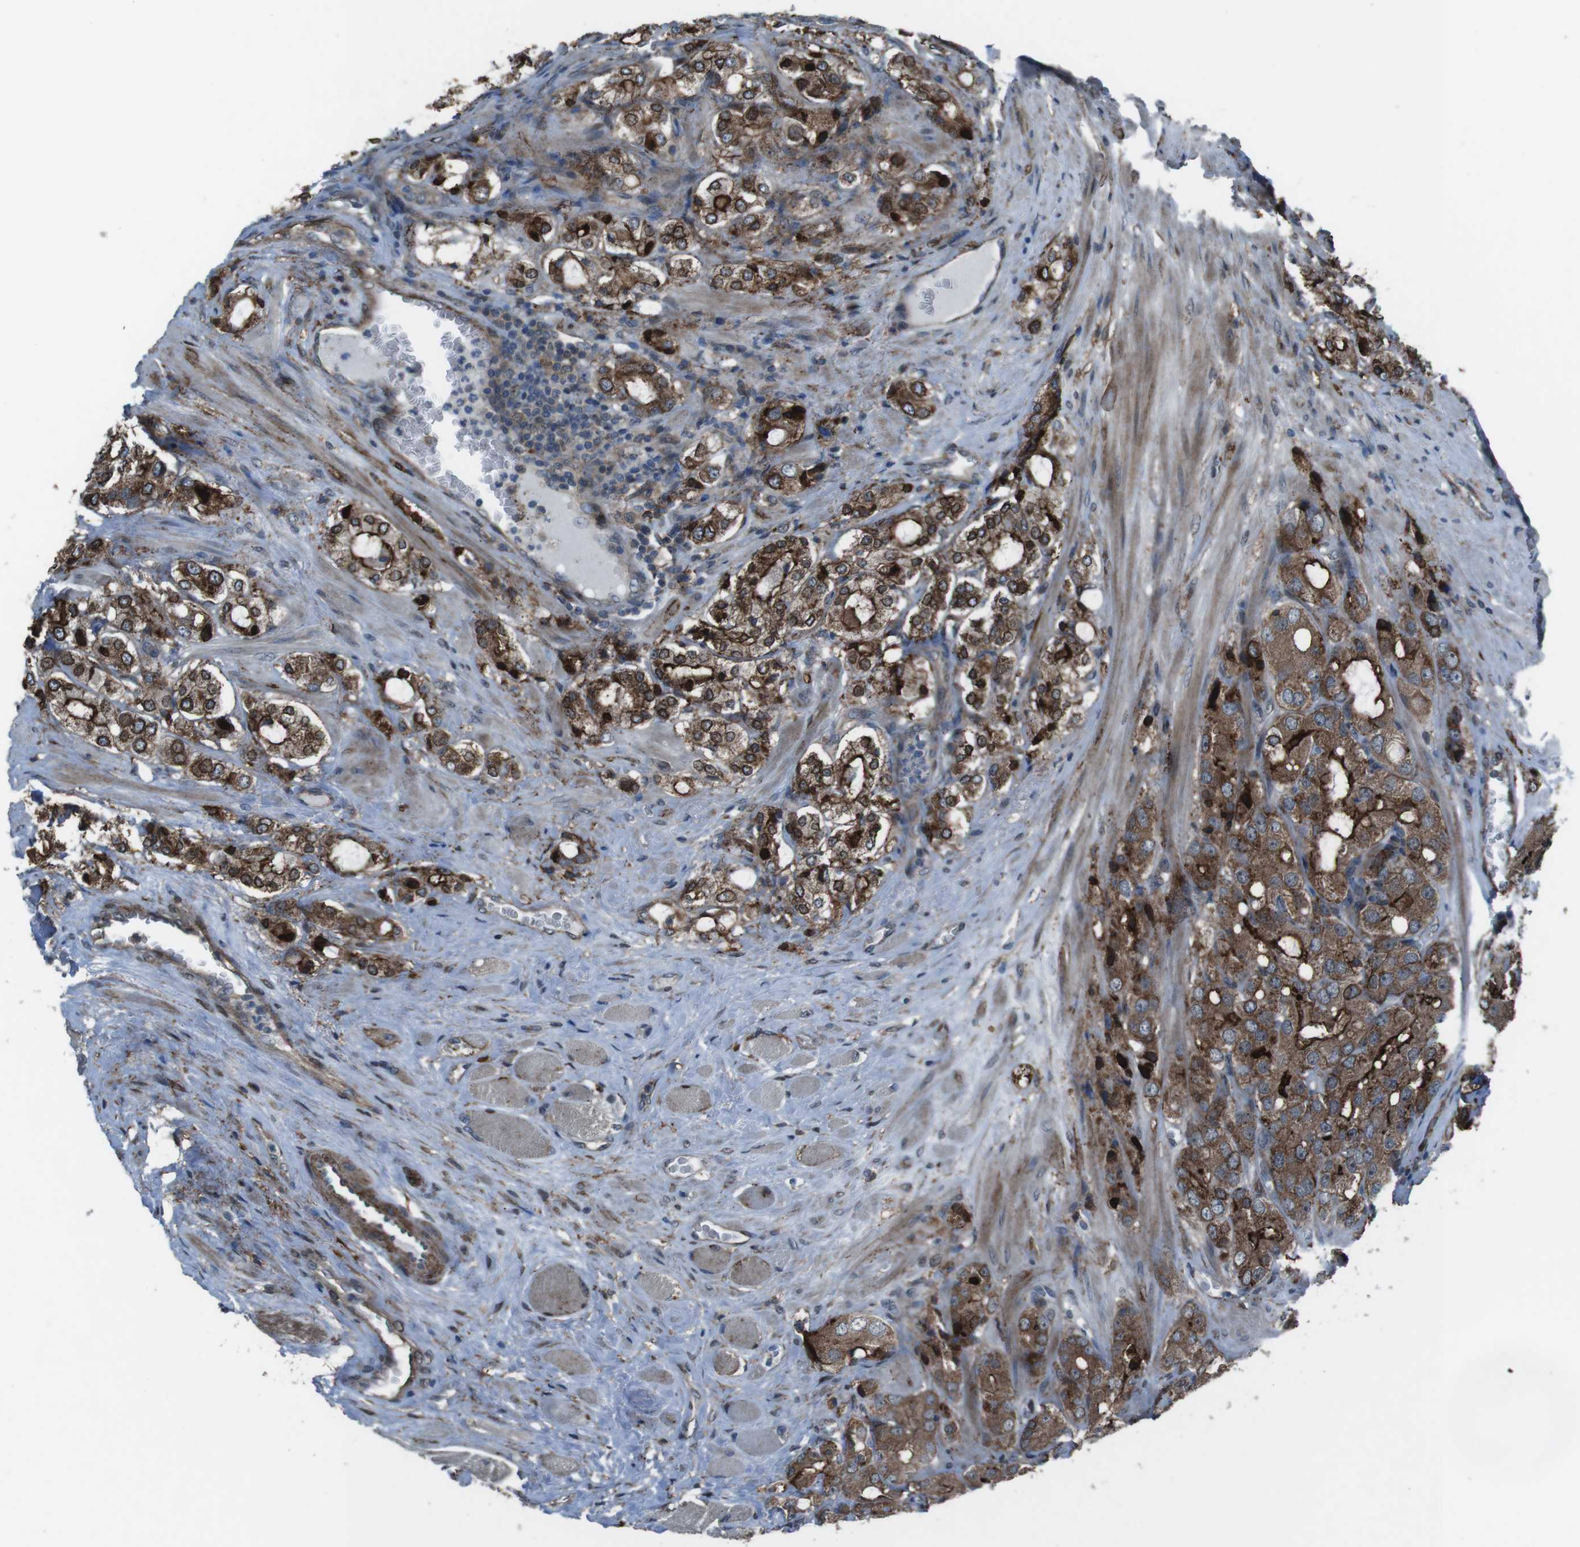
{"staining": {"intensity": "strong", "quantity": ">75%", "location": "cytoplasmic/membranous"}, "tissue": "prostate cancer", "cell_type": "Tumor cells", "image_type": "cancer", "snomed": [{"axis": "morphology", "description": "Adenocarcinoma, High grade"}, {"axis": "topography", "description": "Prostate"}], "caption": "Tumor cells exhibit high levels of strong cytoplasmic/membranous positivity in about >75% of cells in human prostate cancer.", "gene": "GDF10", "patient": {"sex": "male", "age": 65}}